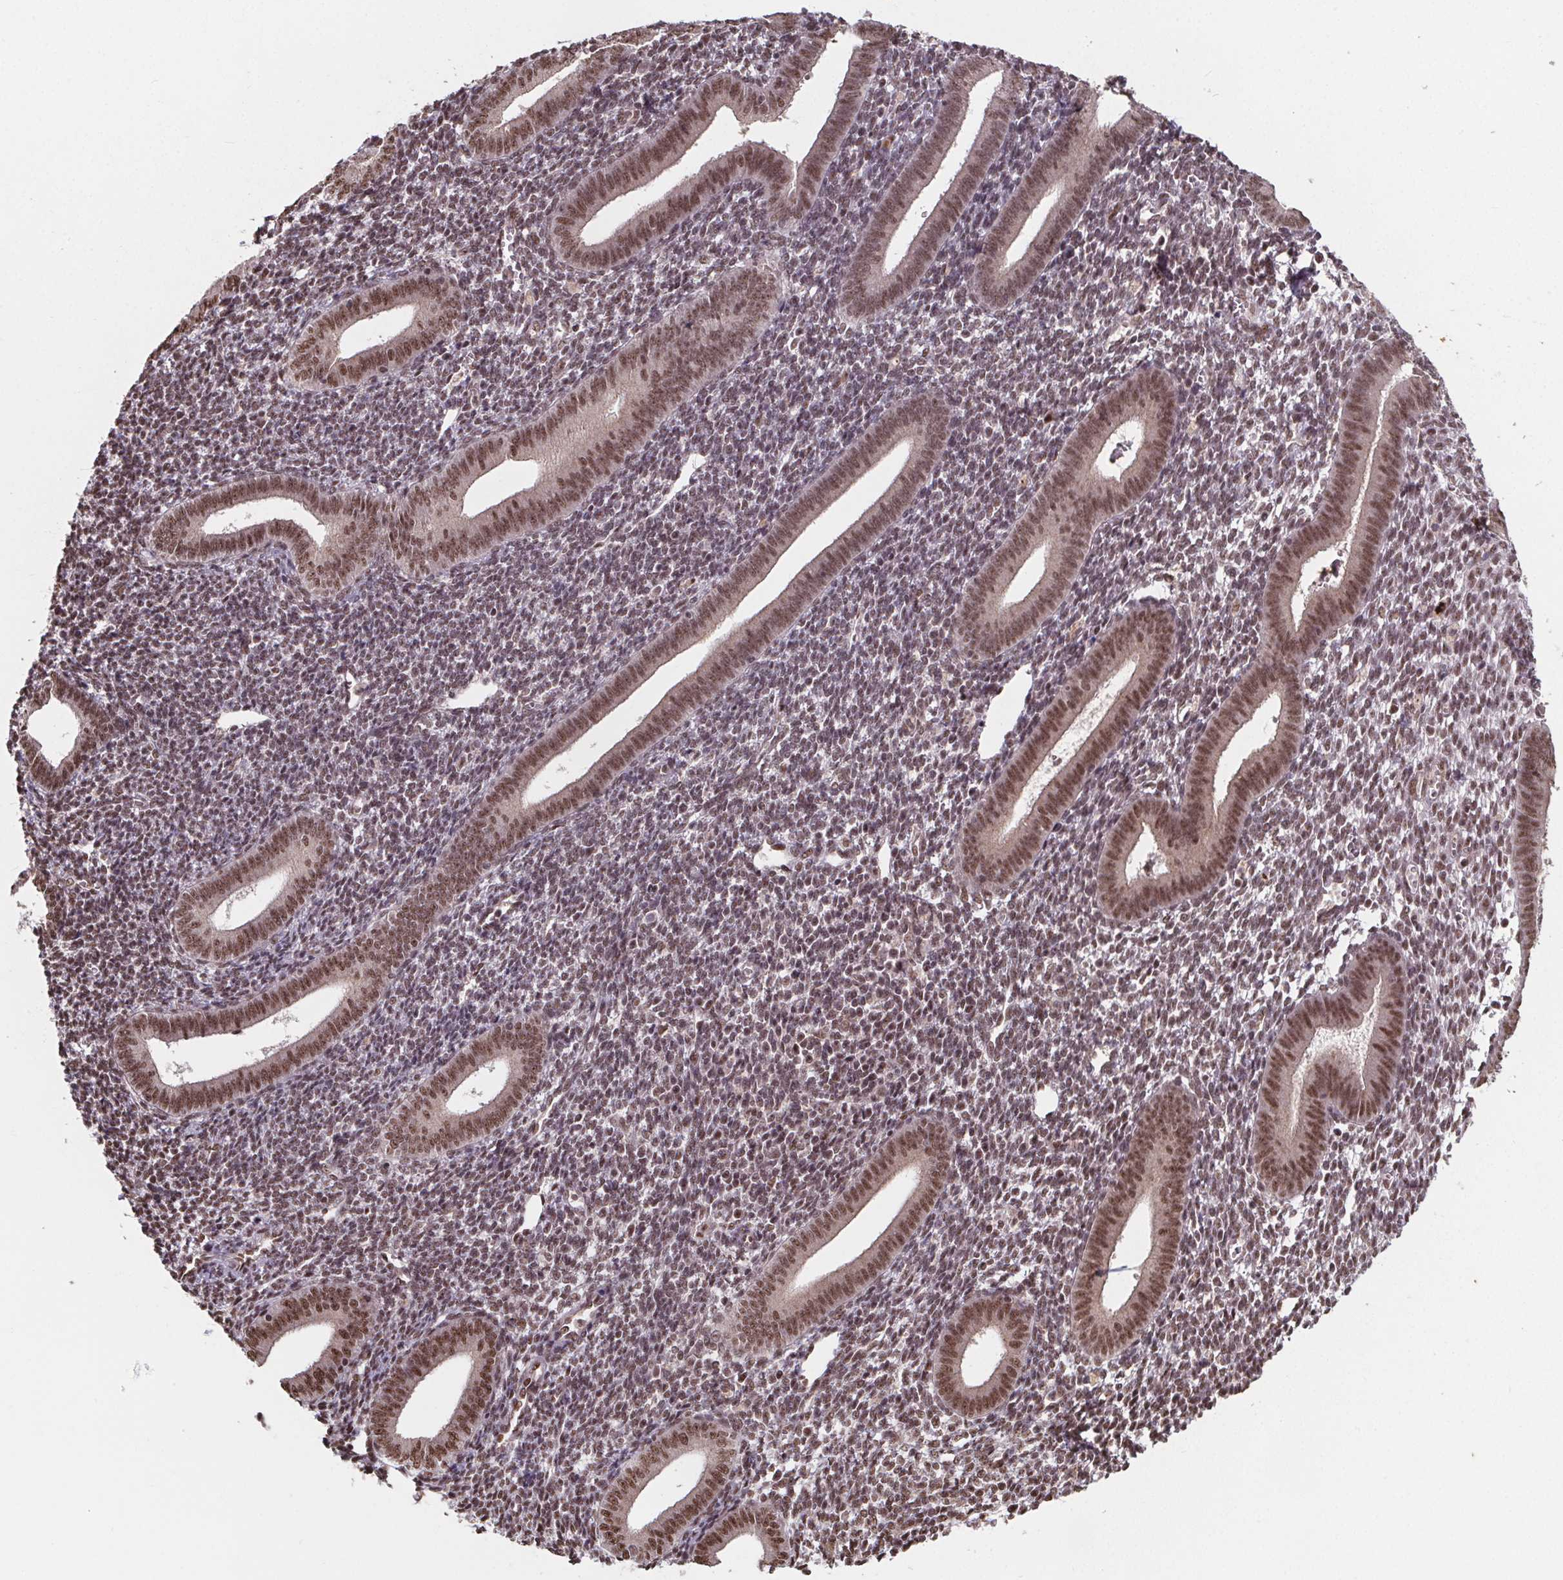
{"staining": {"intensity": "moderate", "quantity": "25%-75%", "location": "nuclear"}, "tissue": "endometrium", "cell_type": "Cells in endometrial stroma", "image_type": "normal", "snomed": [{"axis": "morphology", "description": "Normal tissue, NOS"}, {"axis": "topography", "description": "Endometrium"}], "caption": "Endometrium stained for a protein (brown) exhibits moderate nuclear positive staining in about 25%-75% of cells in endometrial stroma.", "gene": "JARID2", "patient": {"sex": "female", "age": 25}}